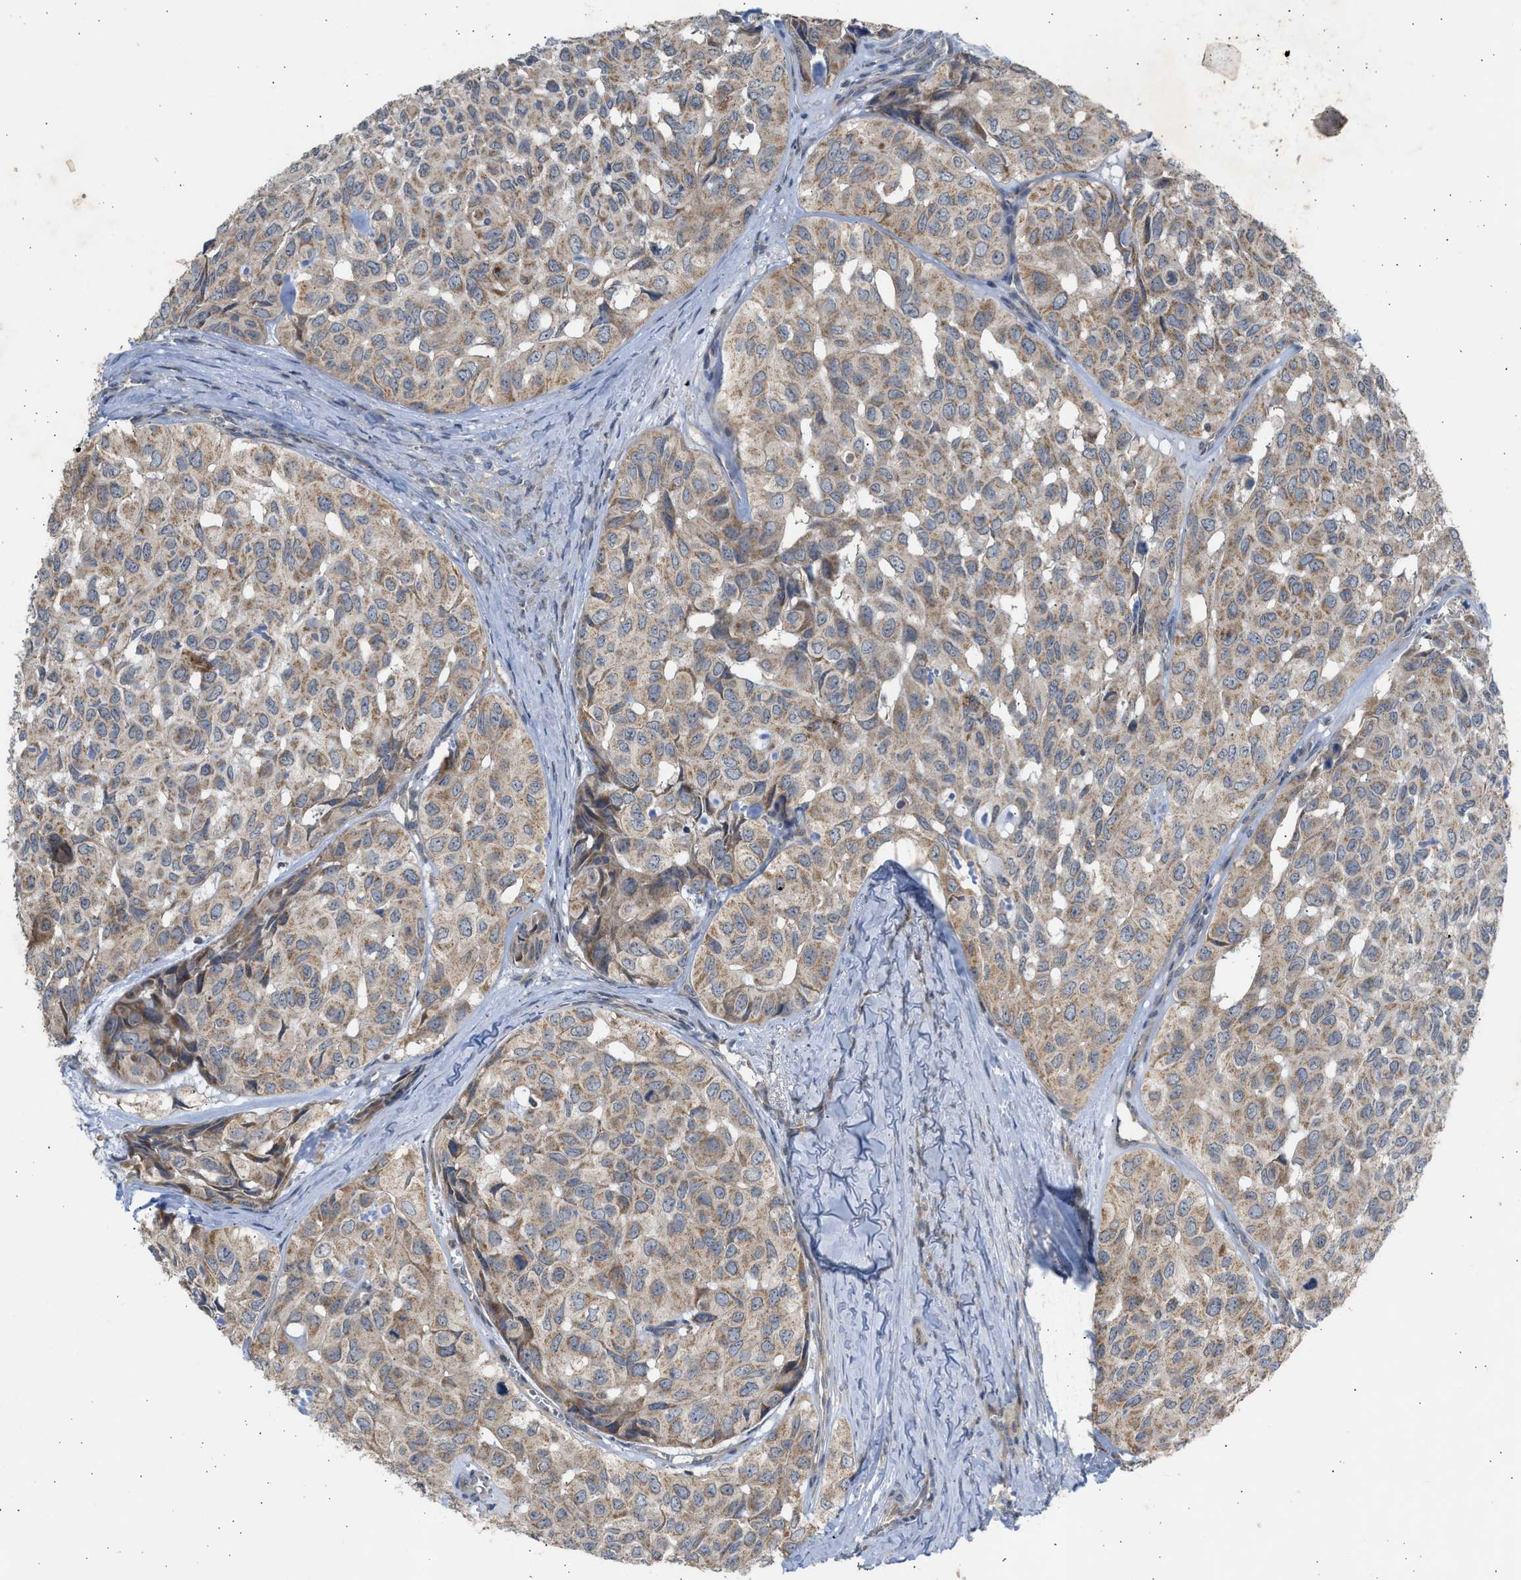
{"staining": {"intensity": "moderate", "quantity": ">75%", "location": "cytoplasmic/membranous"}, "tissue": "head and neck cancer", "cell_type": "Tumor cells", "image_type": "cancer", "snomed": [{"axis": "morphology", "description": "Adenocarcinoma, NOS"}, {"axis": "topography", "description": "Salivary gland, NOS"}, {"axis": "topography", "description": "Head-Neck"}], "caption": "Adenocarcinoma (head and neck) stained with immunohistochemistry (IHC) demonstrates moderate cytoplasmic/membranous positivity in approximately >75% of tumor cells.", "gene": "CYP1A1", "patient": {"sex": "female", "age": 76}}